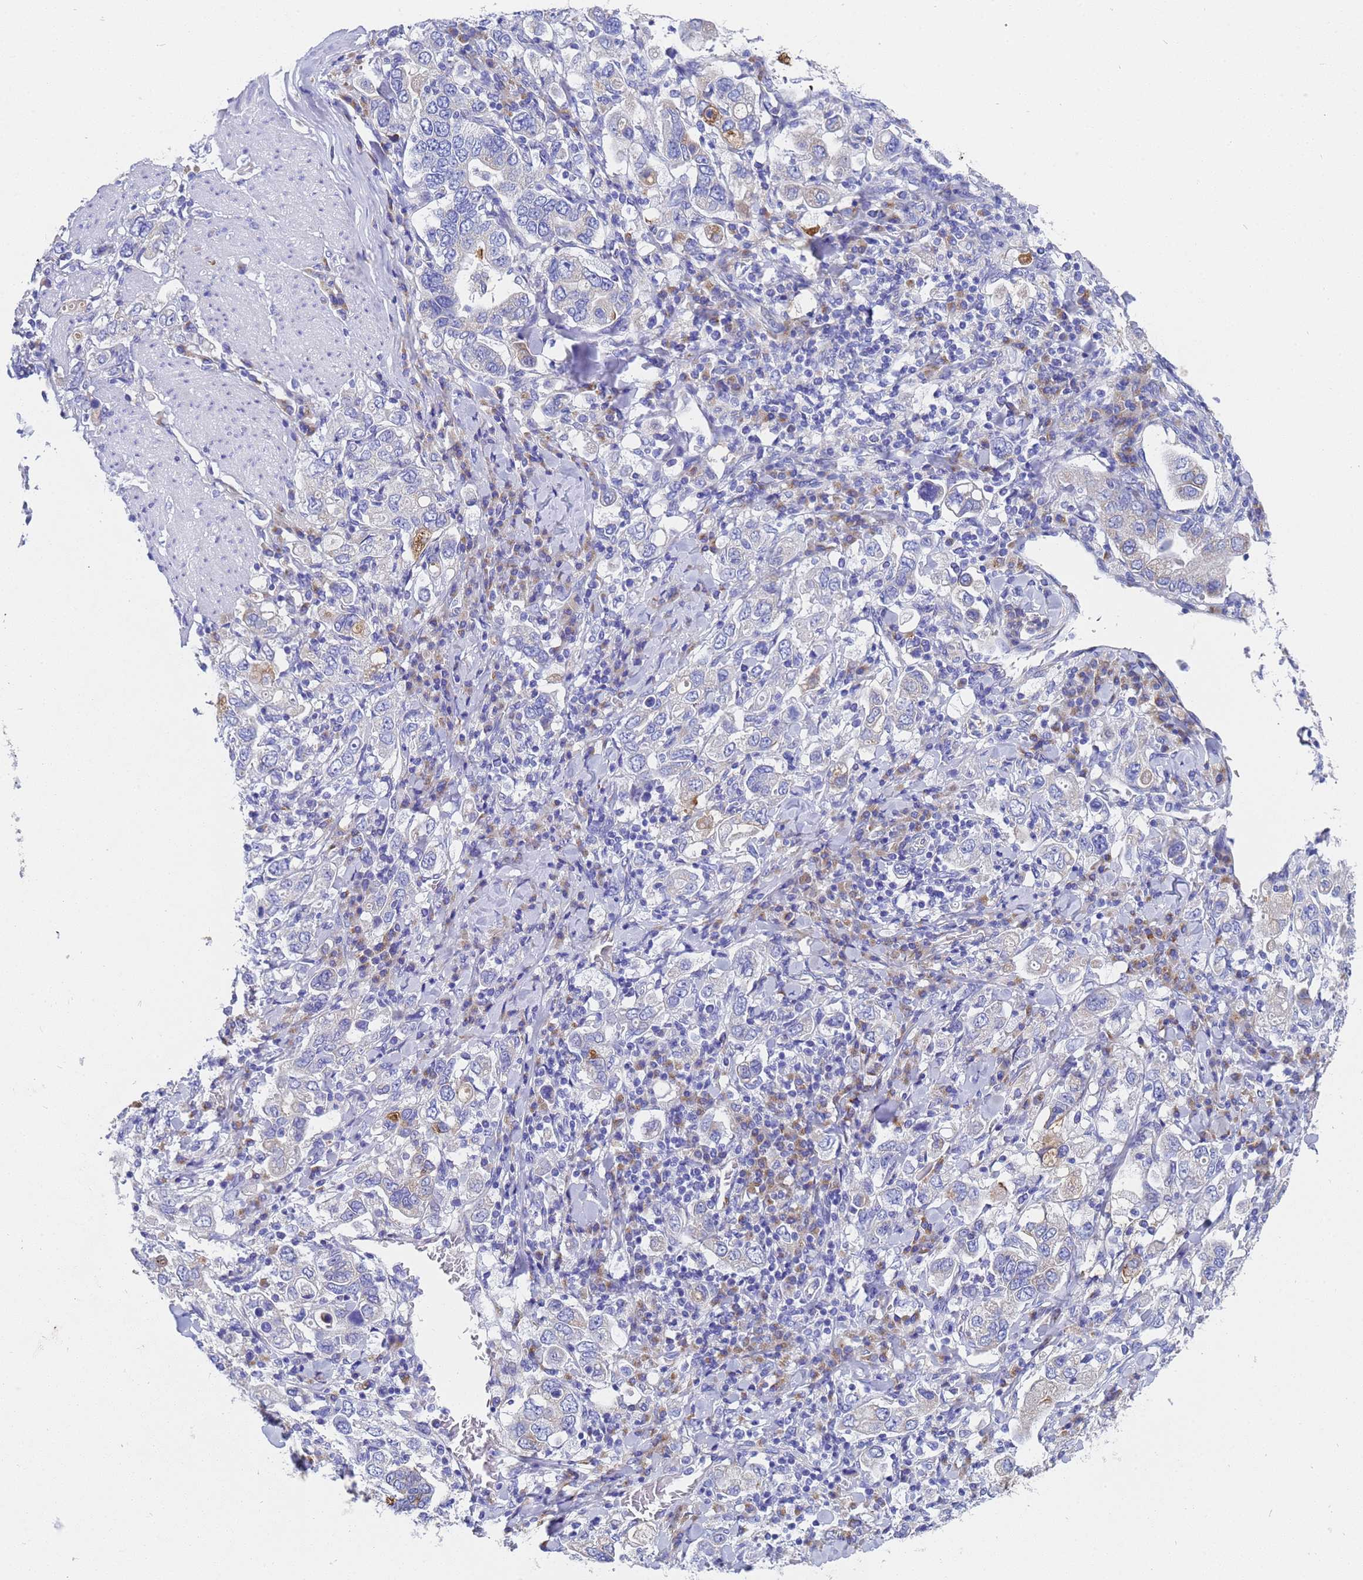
{"staining": {"intensity": "moderate", "quantity": "<25%", "location": "cytoplasmic/membranous"}, "tissue": "stomach cancer", "cell_type": "Tumor cells", "image_type": "cancer", "snomed": [{"axis": "morphology", "description": "Adenocarcinoma, NOS"}, {"axis": "topography", "description": "Stomach, upper"}], "caption": "Immunohistochemical staining of stomach cancer shows low levels of moderate cytoplasmic/membranous protein expression in approximately <25% of tumor cells.", "gene": "TM4SF4", "patient": {"sex": "male", "age": 62}}